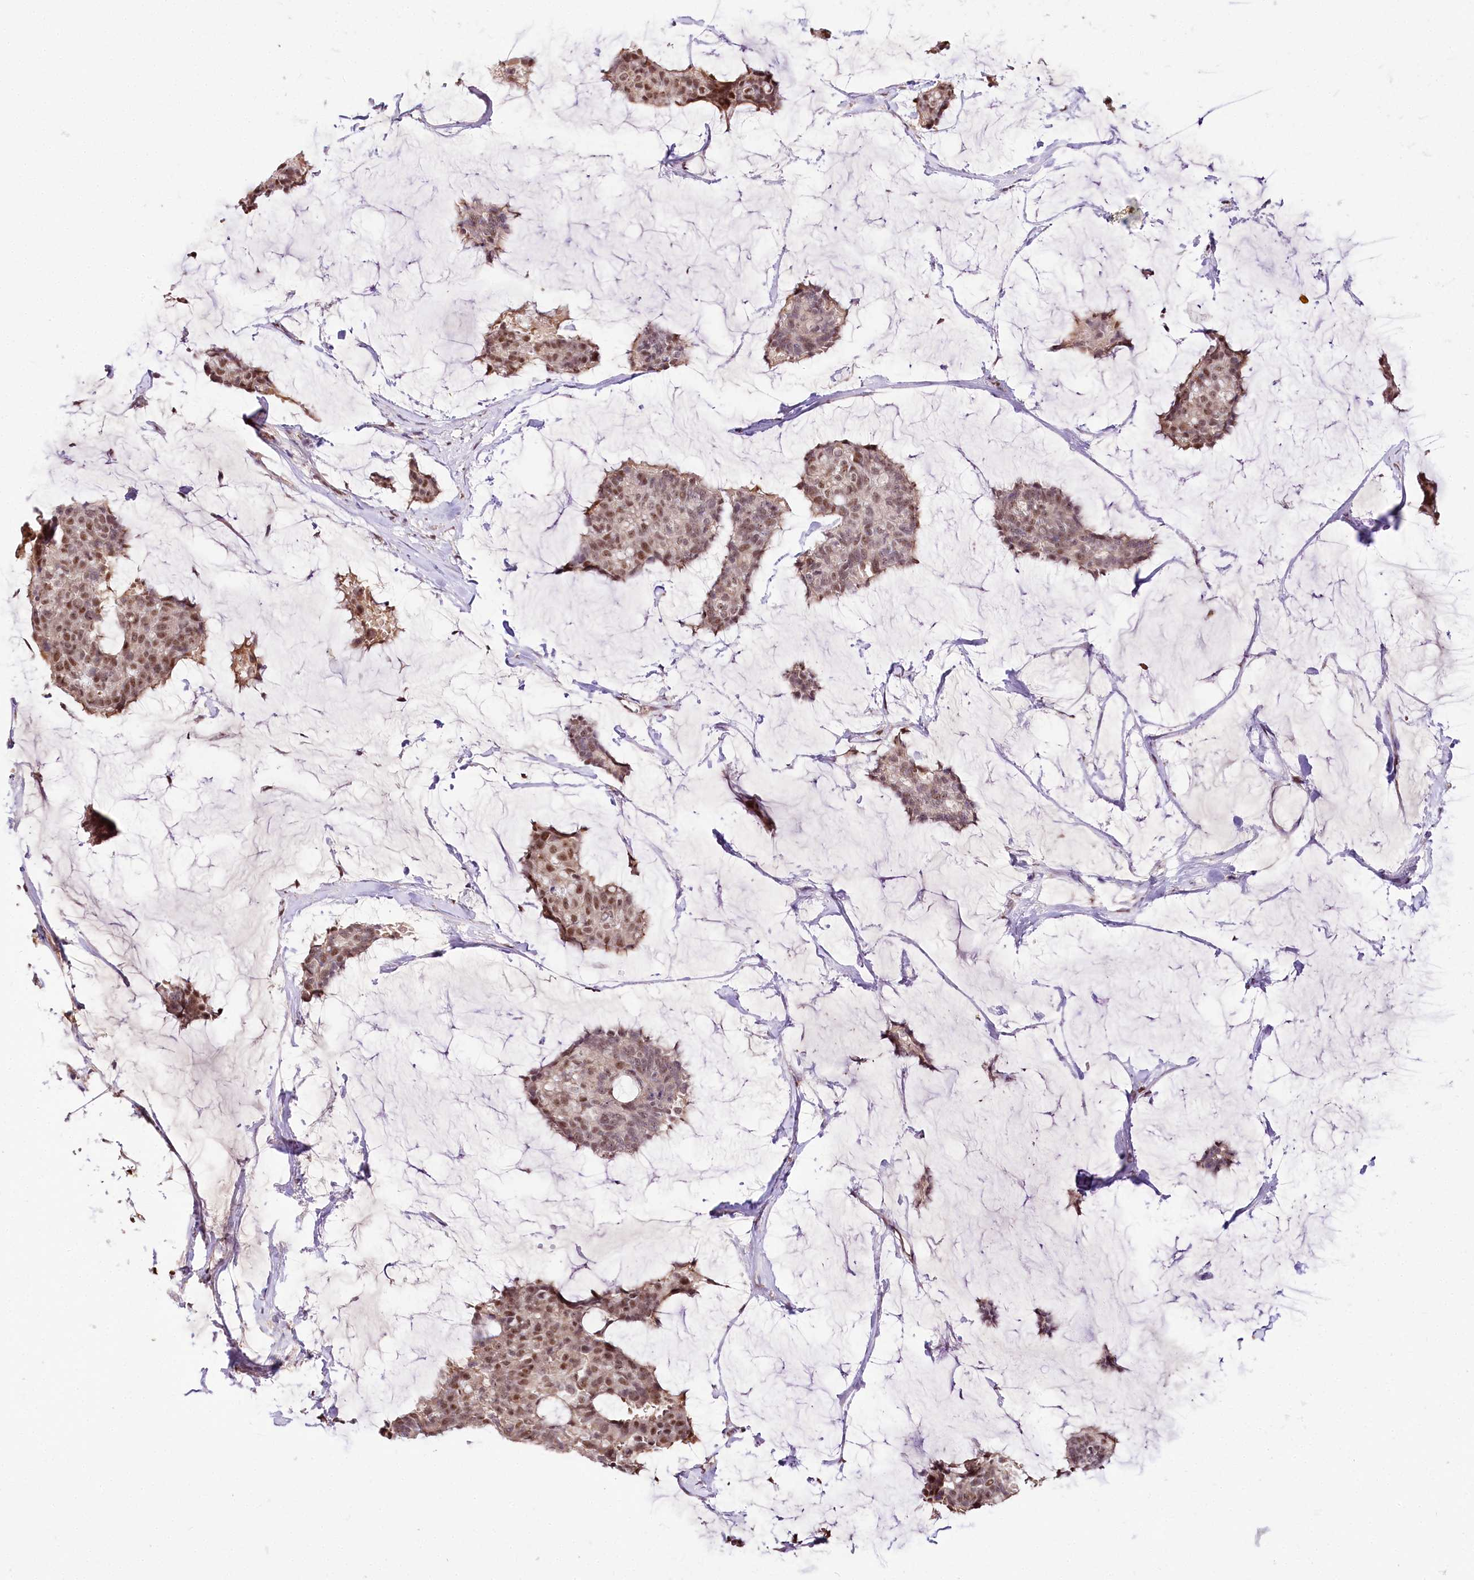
{"staining": {"intensity": "moderate", "quantity": ">75%", "location": "nuclear"}, "tissue": "breast cancer", "cell_type": "Tumor cells", "image_type": "cancer", "snomed": [{"axis": "morphology", "description": "Duct carcinoma"}, {"axis": "topography", "description": "Breast"}], "caption": "Approximately >75% of tumor cells in human breast invasive ductal carcinoma show moderate nuclear protein expression as visualized by brown immunohistochemical staining.", "gene": "GNL3L", "patient": {"sex": "female", "age": 93}}